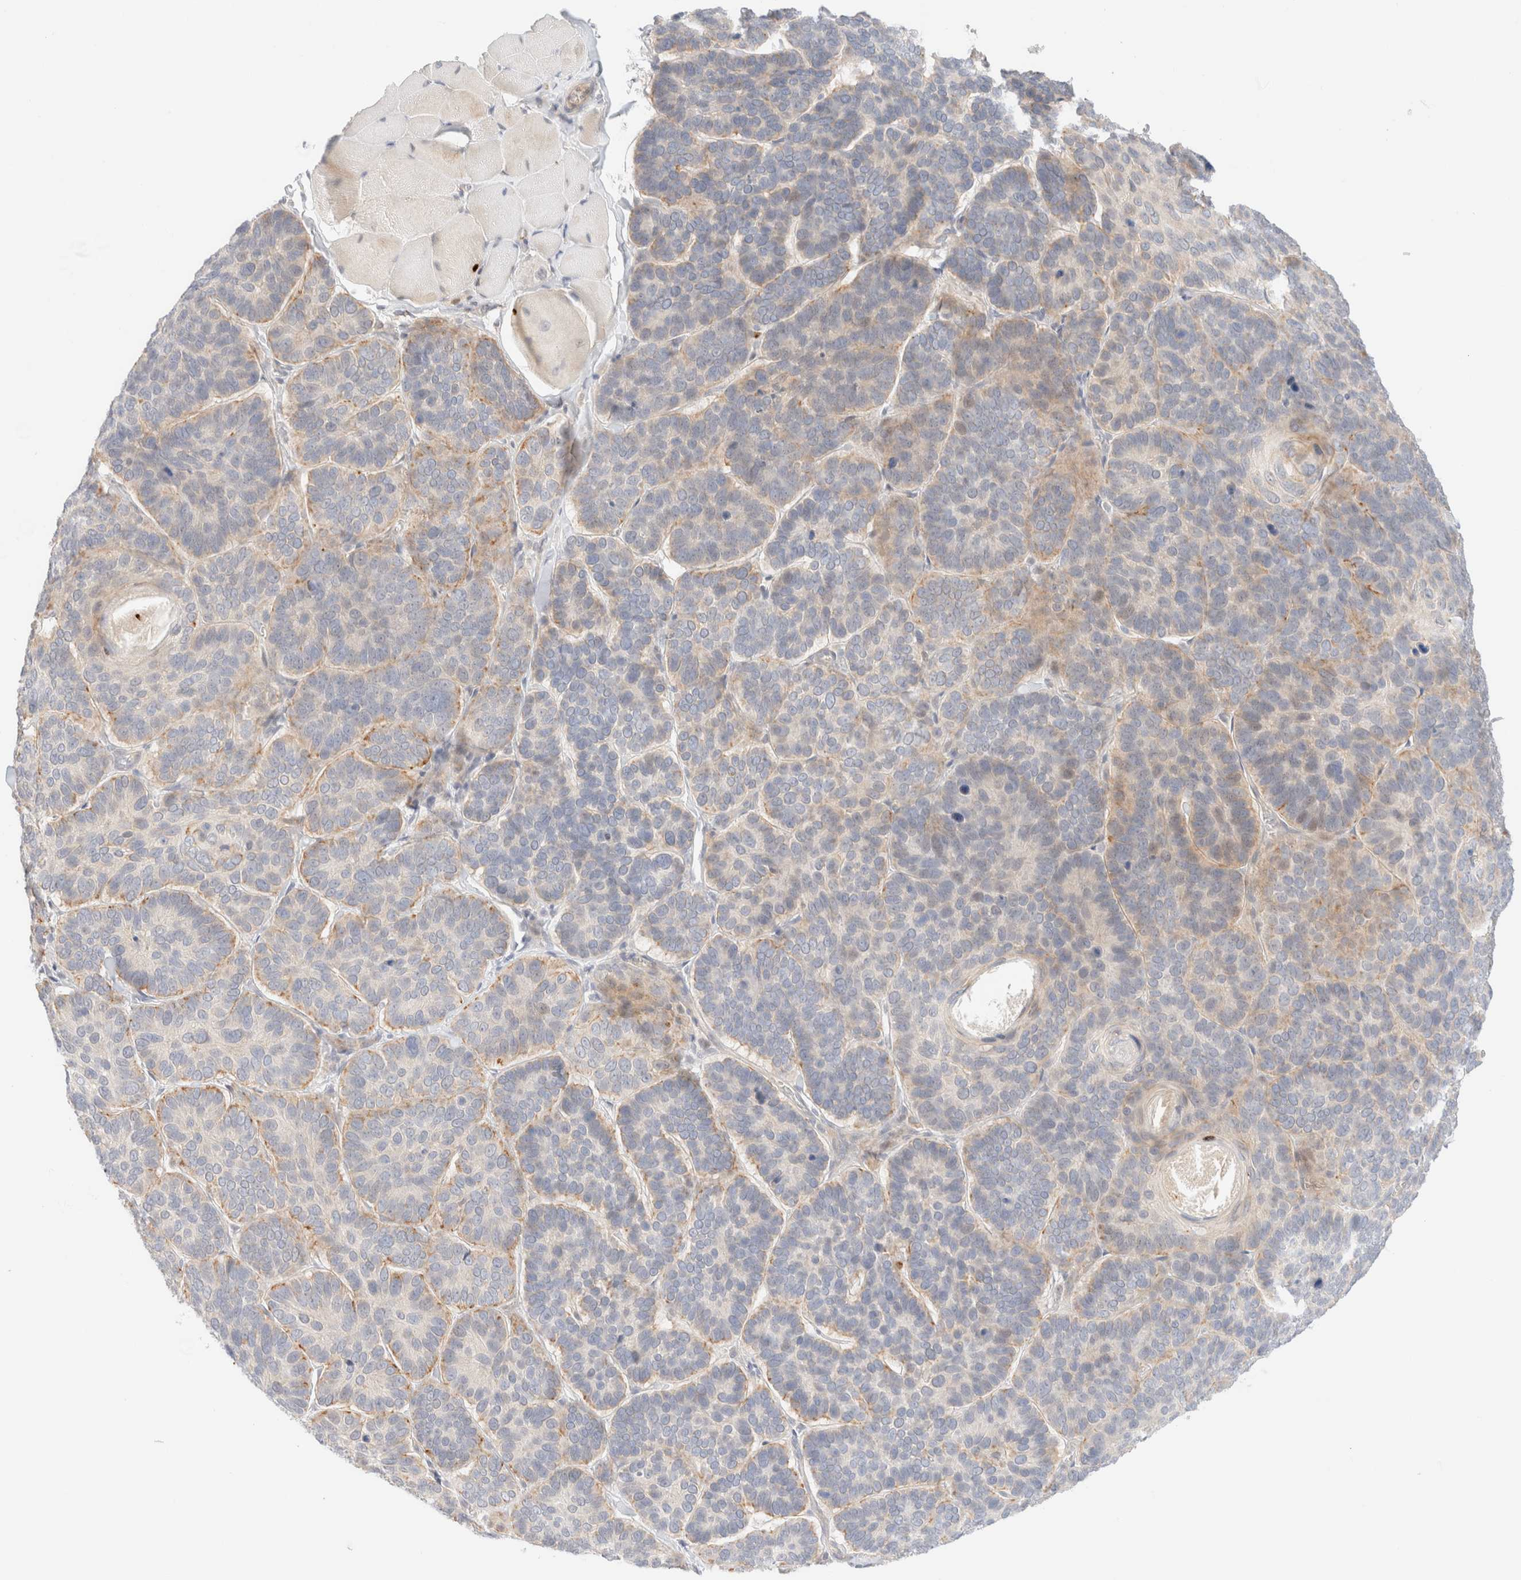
{"staining": {"intensity": "moderate", "quantity": "<25%", "location": "cytoplasmic/membranous"}, "tissue": "skin cancer", "cell_type": "Tumor cells", "image_type": "cancer", "snomed": [{"axis": "morphology", "description": "Basal cell carcinoma"}, {"axis": "topography", "description": "Skin"}], "caption": "Human skin basal cell carcinoma stained for a protein (brown) demonstrates moderate cytoplasmic/membranous positive expression in approximately <25% of tumor cells.", "gene": "SGSM2", "patient": {"sex": "male", "age": 62}}